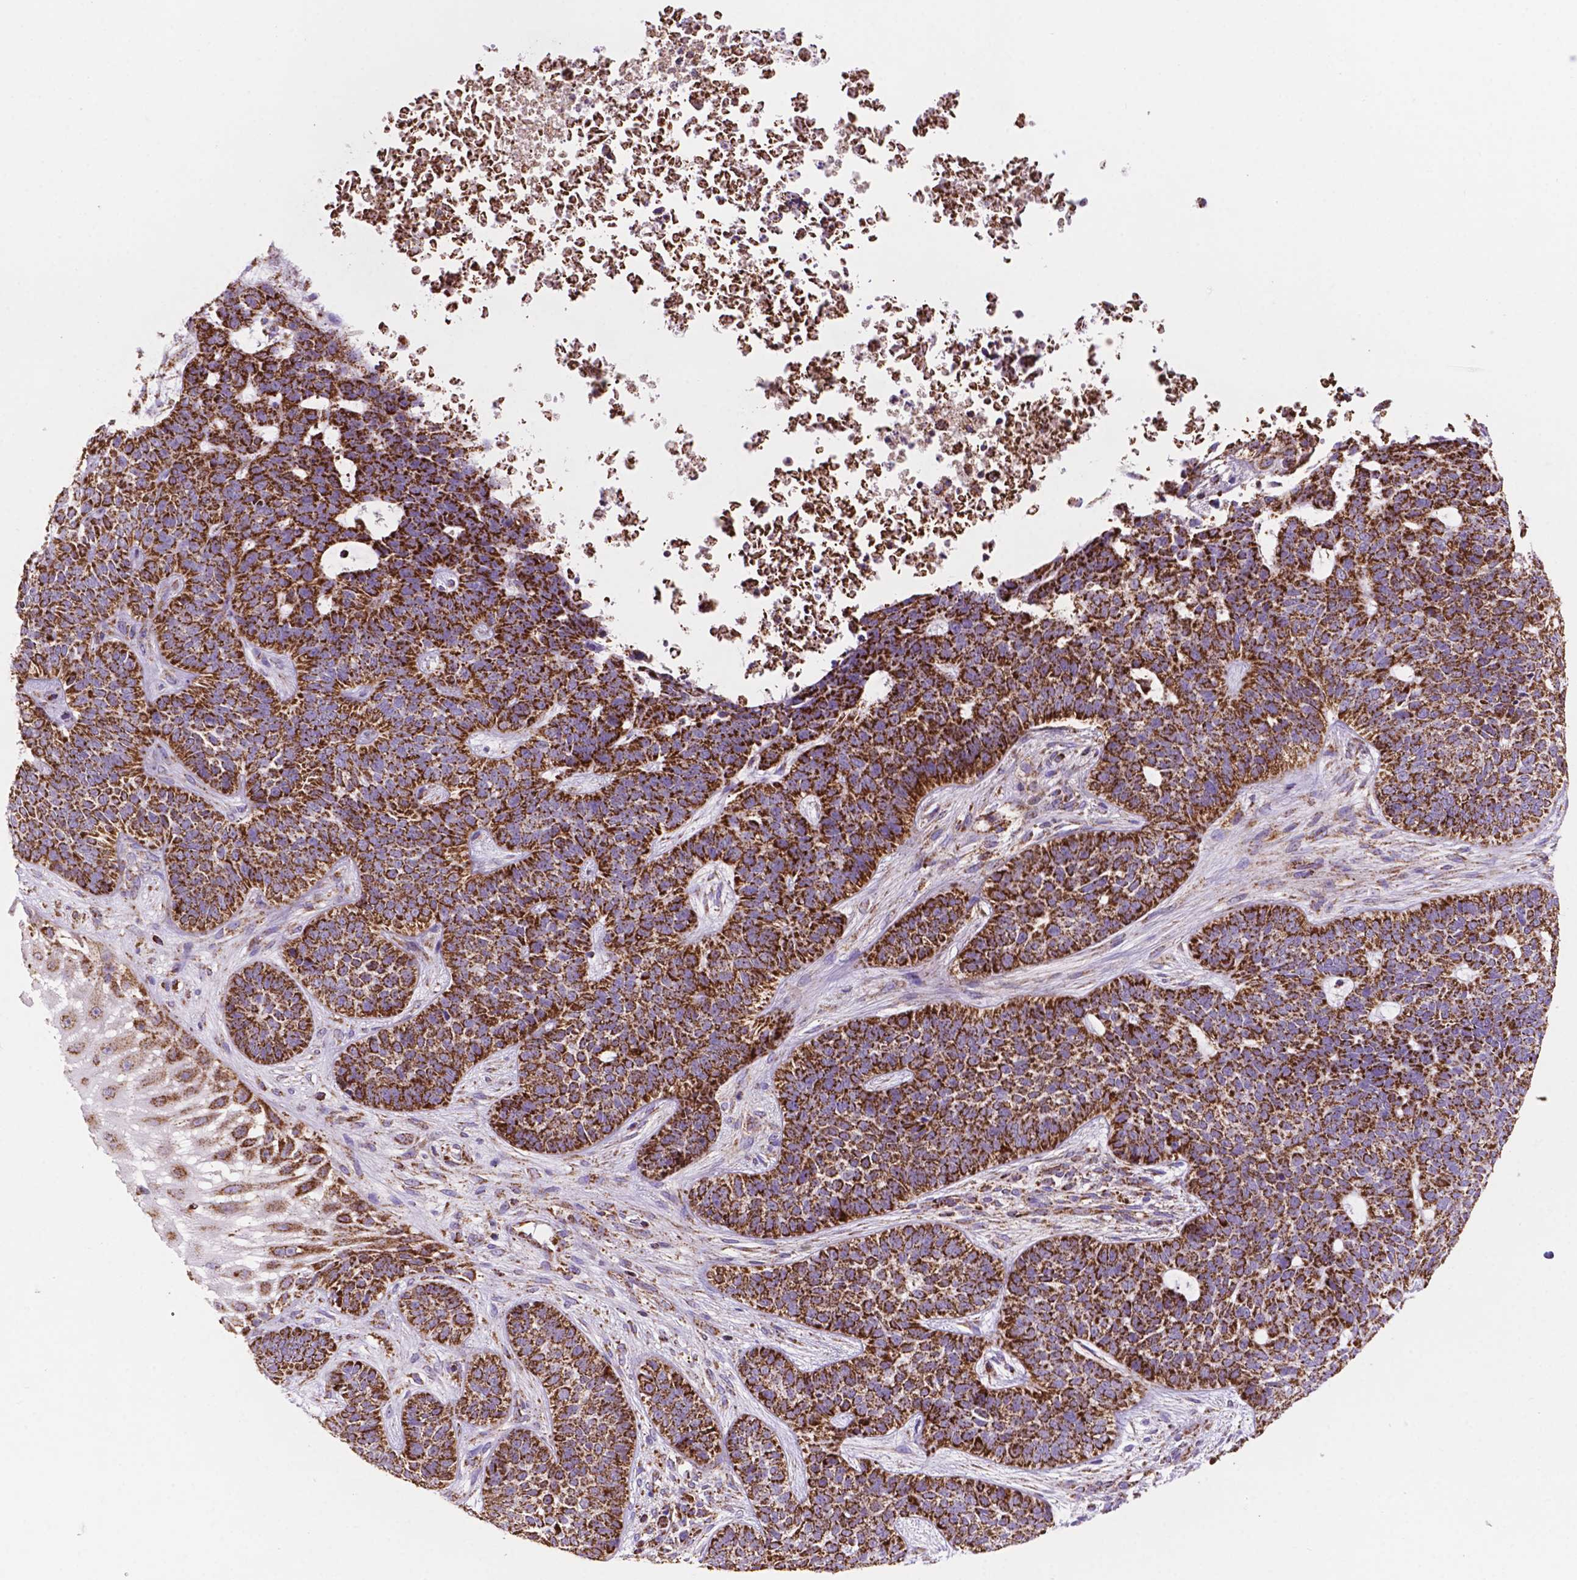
{"staining": {"intensity": "strong", "quantity": ">75%", "location": "cytoplasmic/membranous"}, "tissue": "skin cancer", "cell_type": "Tumor cells", "image_type": "cancer", "snomed": [{"axis": "morphology", "description": "Basal cell carcinoma"}, {"axis": "topography", "description": "Skin"}], "caption": "Strong cytoplasmic/membranous staining is present in approximately >75% of tumor cells in skin cancer.", "gene": "HSPD1", "patient": {"sex": "female", "age": 69}}